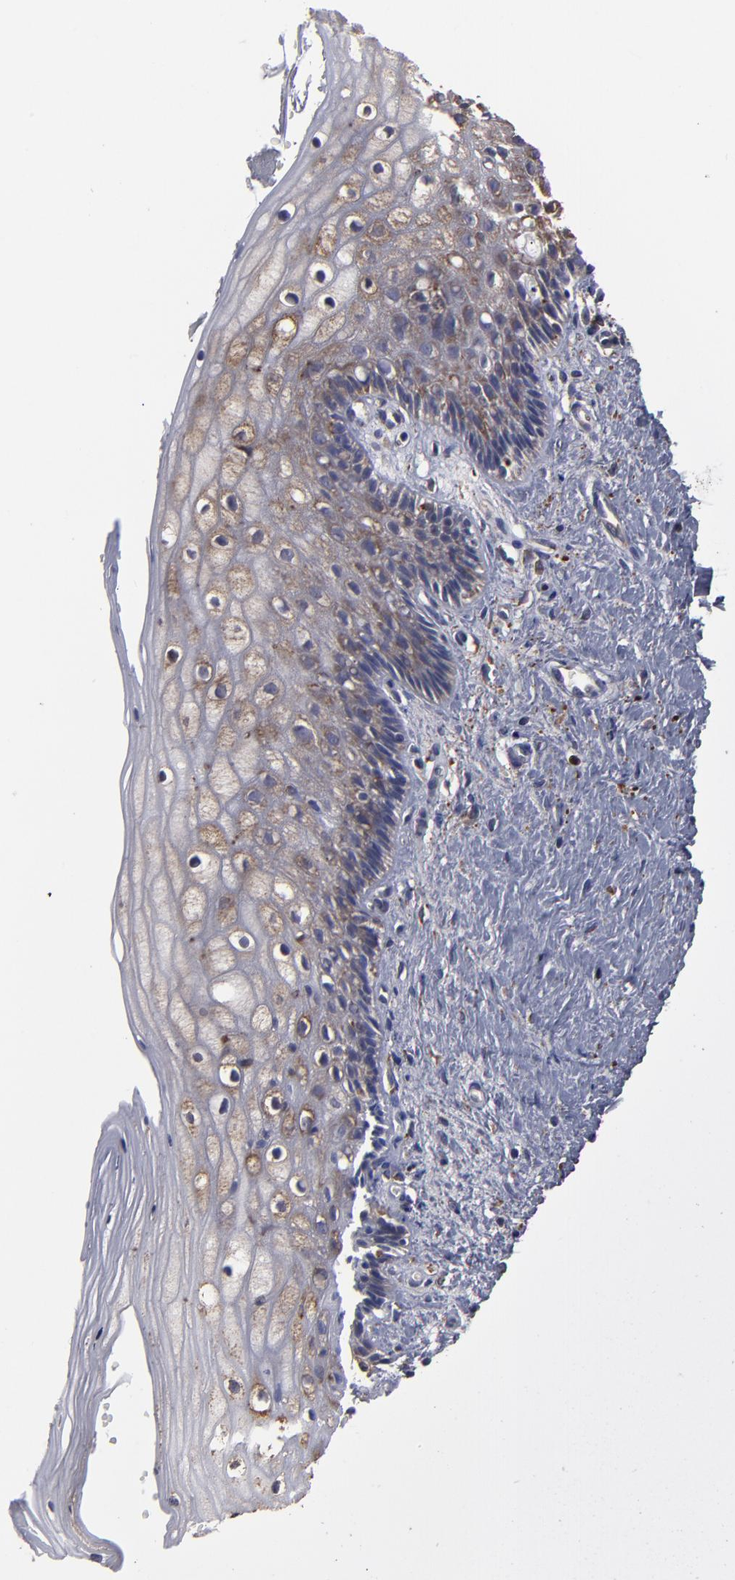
{"staining": {"intensity": "moderate", "quantity": "25%-75%", "location": "cytoplasmic/membranous"}, "tissue": "vagina", "cell_type": "Squamous epithelial cells", "image_type": "normal", "snomed": [{"axis": "morphology", "description": "Normal tissue, NOS"}, {"axis": "topography", "description": "Vagina"}], "caption": "Immunohistochemical staining of normal human vagina exhibits medium levels of moderate cytoplasmic/membranous positivity in about 25%-75% of squamous epithelial cells.", "gene": "SND1", "patient": {"sex": "female", "age": 46}}